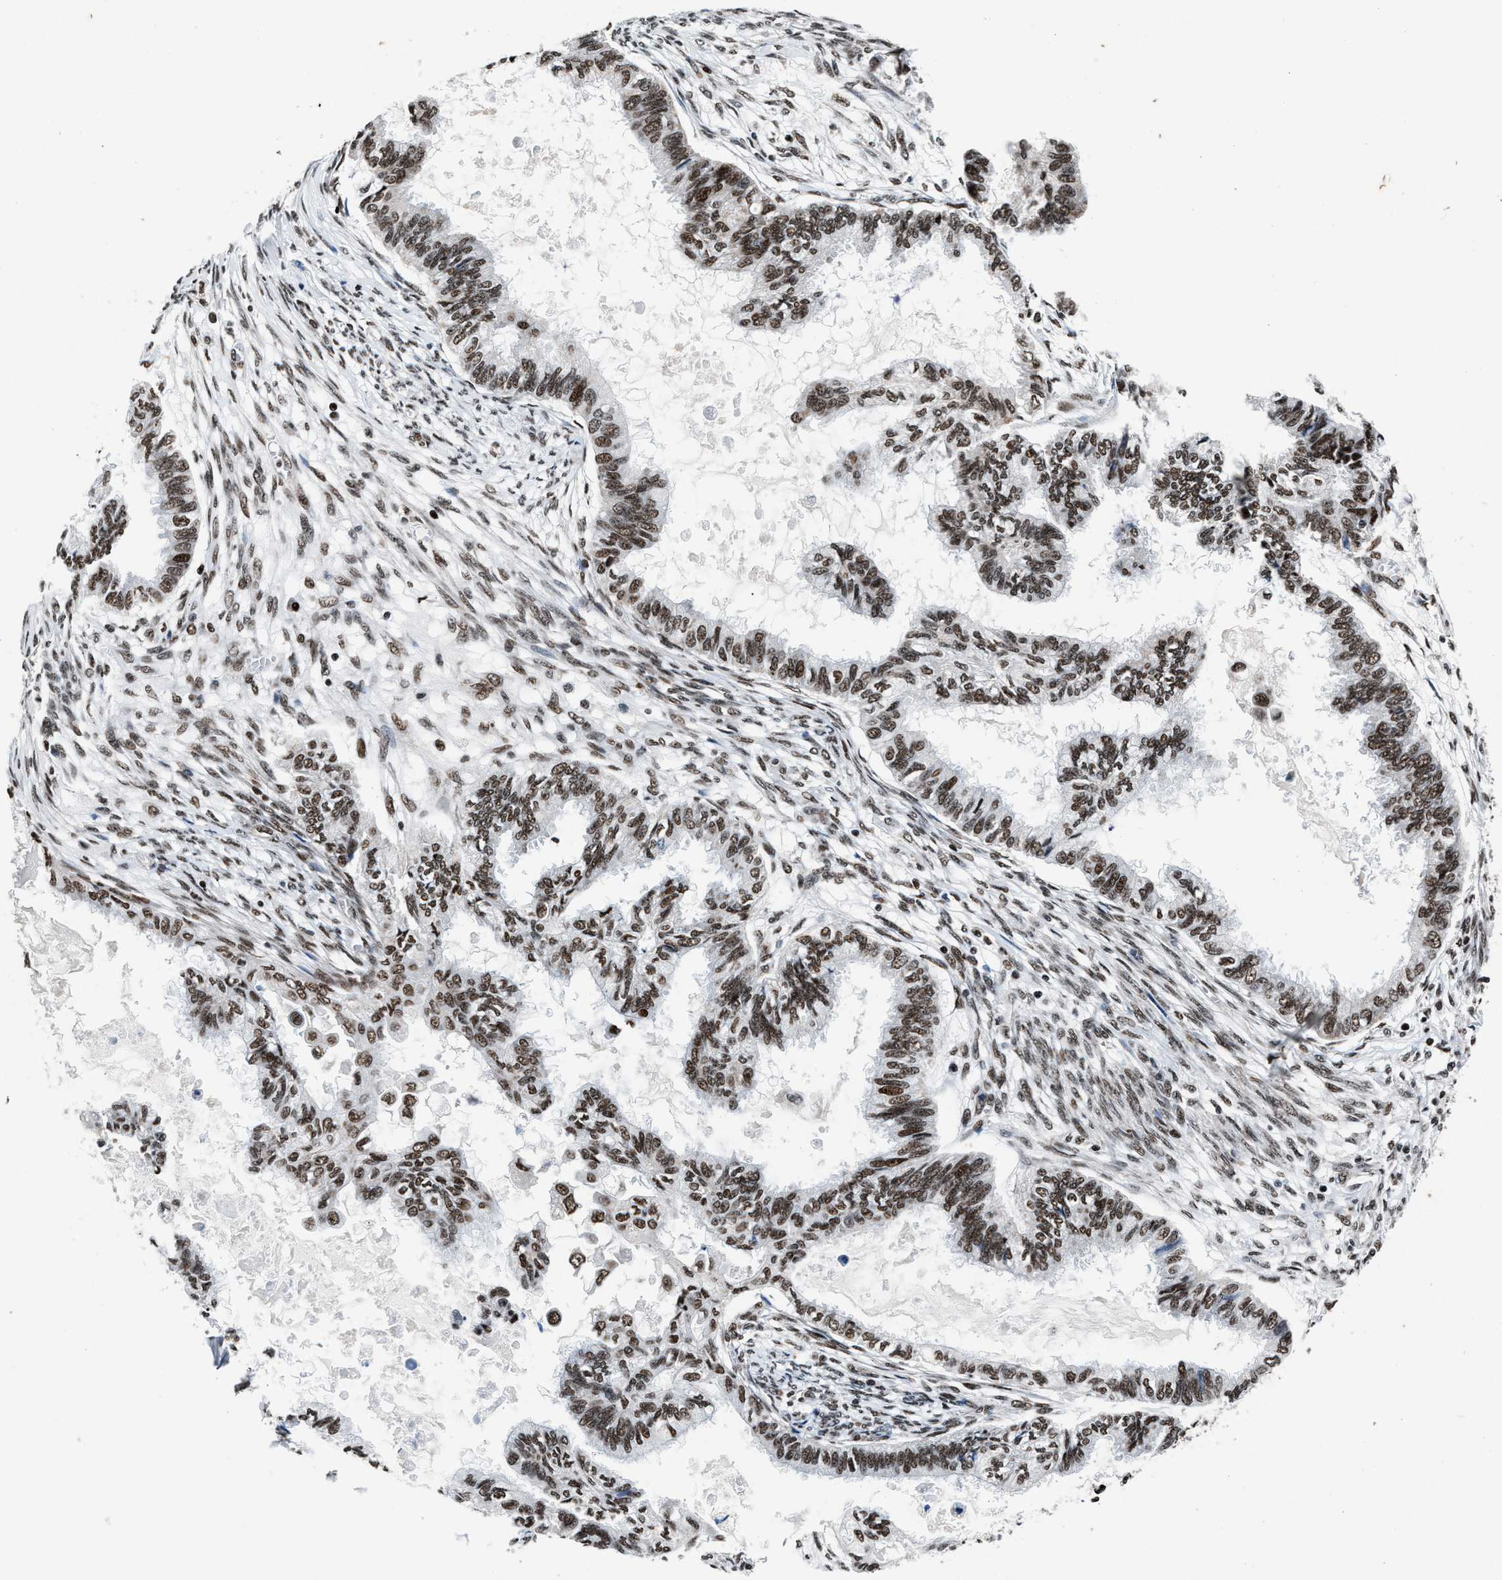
{"staining": {"intensity": "moderate", "quantity": ">75%", "location": "nuclear"}, "tissue": "cervical cancer", "cell_type": "Tumor cells", "image_type": "cancer", "snomed": [{"axis": "morphology", "description": "Normal tissue, NOS"}, {"axis": "morphology", "description": "Adenocarcinoma, NOS"}, {"axis": "topography", "description": "Cervix"}, {"axis": "topography", "description": "Endometrium"}], "caption": "Protein staining shows moderate nuclear staining in approximately >75% of tumor cells in cervical adenocarcinoma.", "gene": "PRRC2B", "patient": {"sex": "female", "age": 86}}